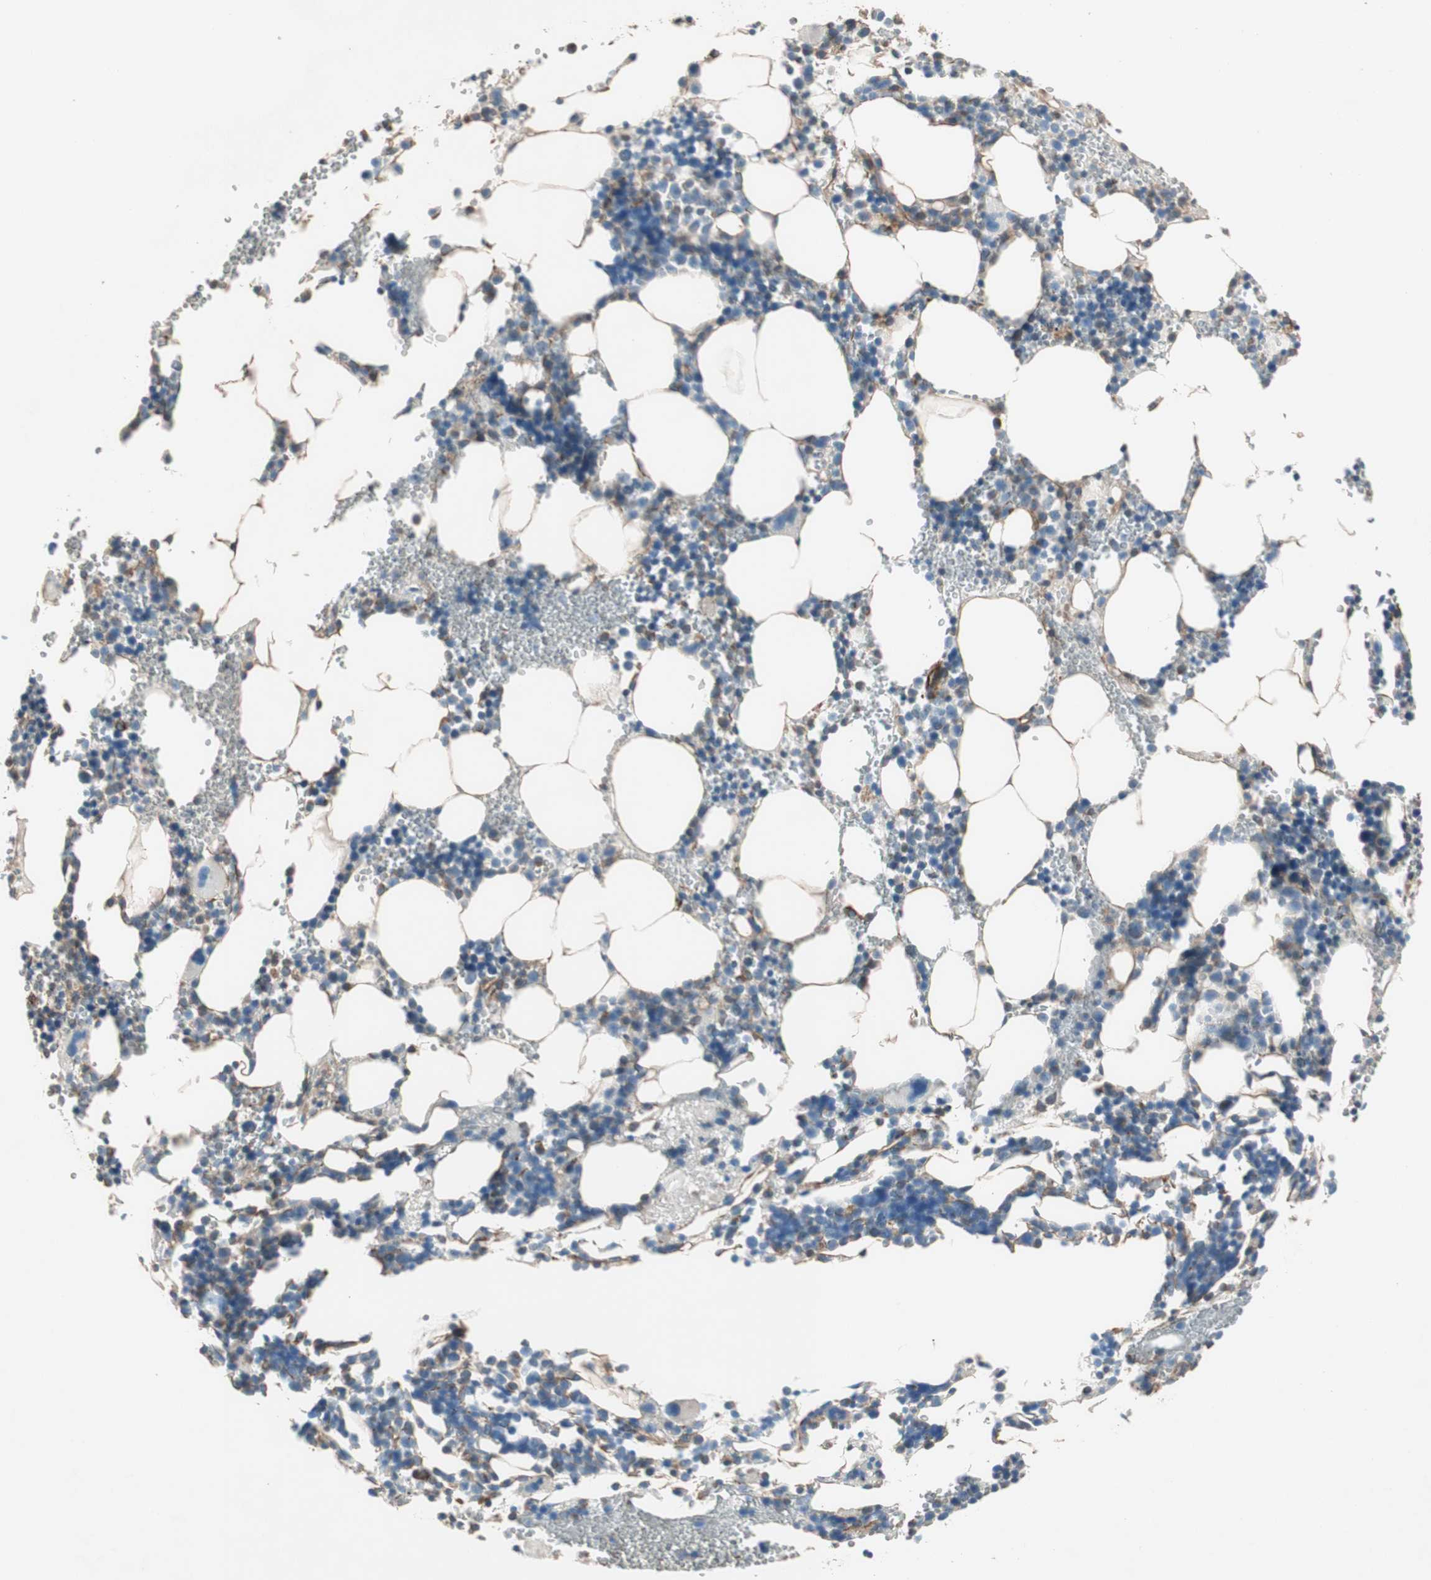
{"staining": {"intensity": "negative", "quantity": "none", "location": "none"}, "tissue": "bone marrow", "cell_type": "Hematopoietic cells", "image_type": "normal", "snomed": [{"axis": "morphology", "description": "Normal tissue, NOS"}, {"axis": "morphology", "description": "Inflammation, NOS"}, {"axis": "topography", "description": "Bone marrow"}], "caption": "The image demonstrates no staining of hematopoietic cells in unremarkable bone marrow.", "gene": "SRCIN1", "patient": {"sex": "male", "age": 42}}